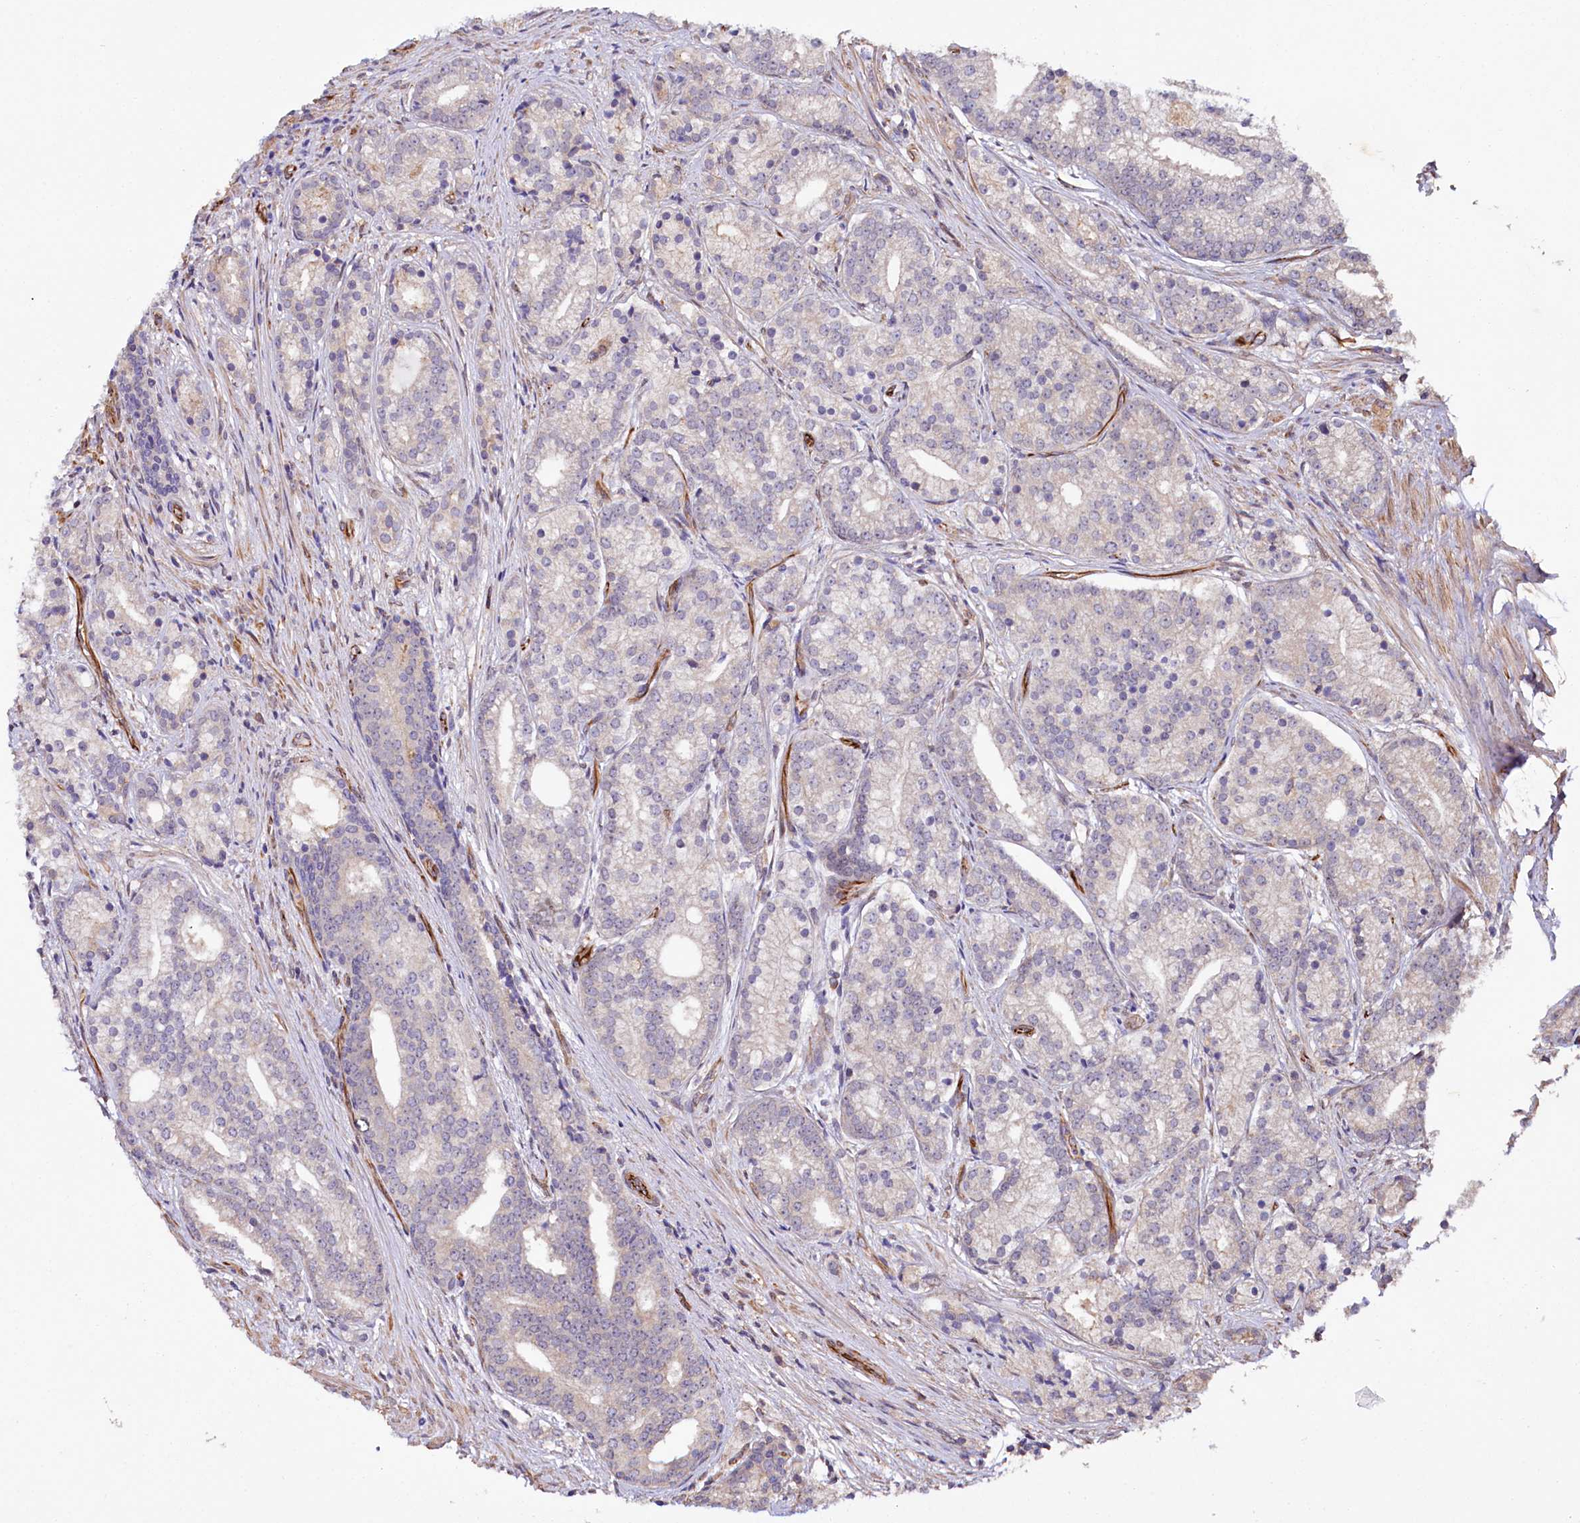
{"staining": {"intensity": "negative", "quantity": "none", "location": "none"}, "tissue": "prostate cancer", "cell_type": "Tumor cells", "image_type": "cancer", "snomed": [{"axis": "morphology", "description": "Adenocarcinoma, Low grade"}, {"axis": "topography", "description": "Prostate"}], "caption": "Tumor cells show no significant protein positivity in low-grade adenocarcinoma (prostate).", "gene": "TTC12", "patient": {"sex": "male", "age": 71}}